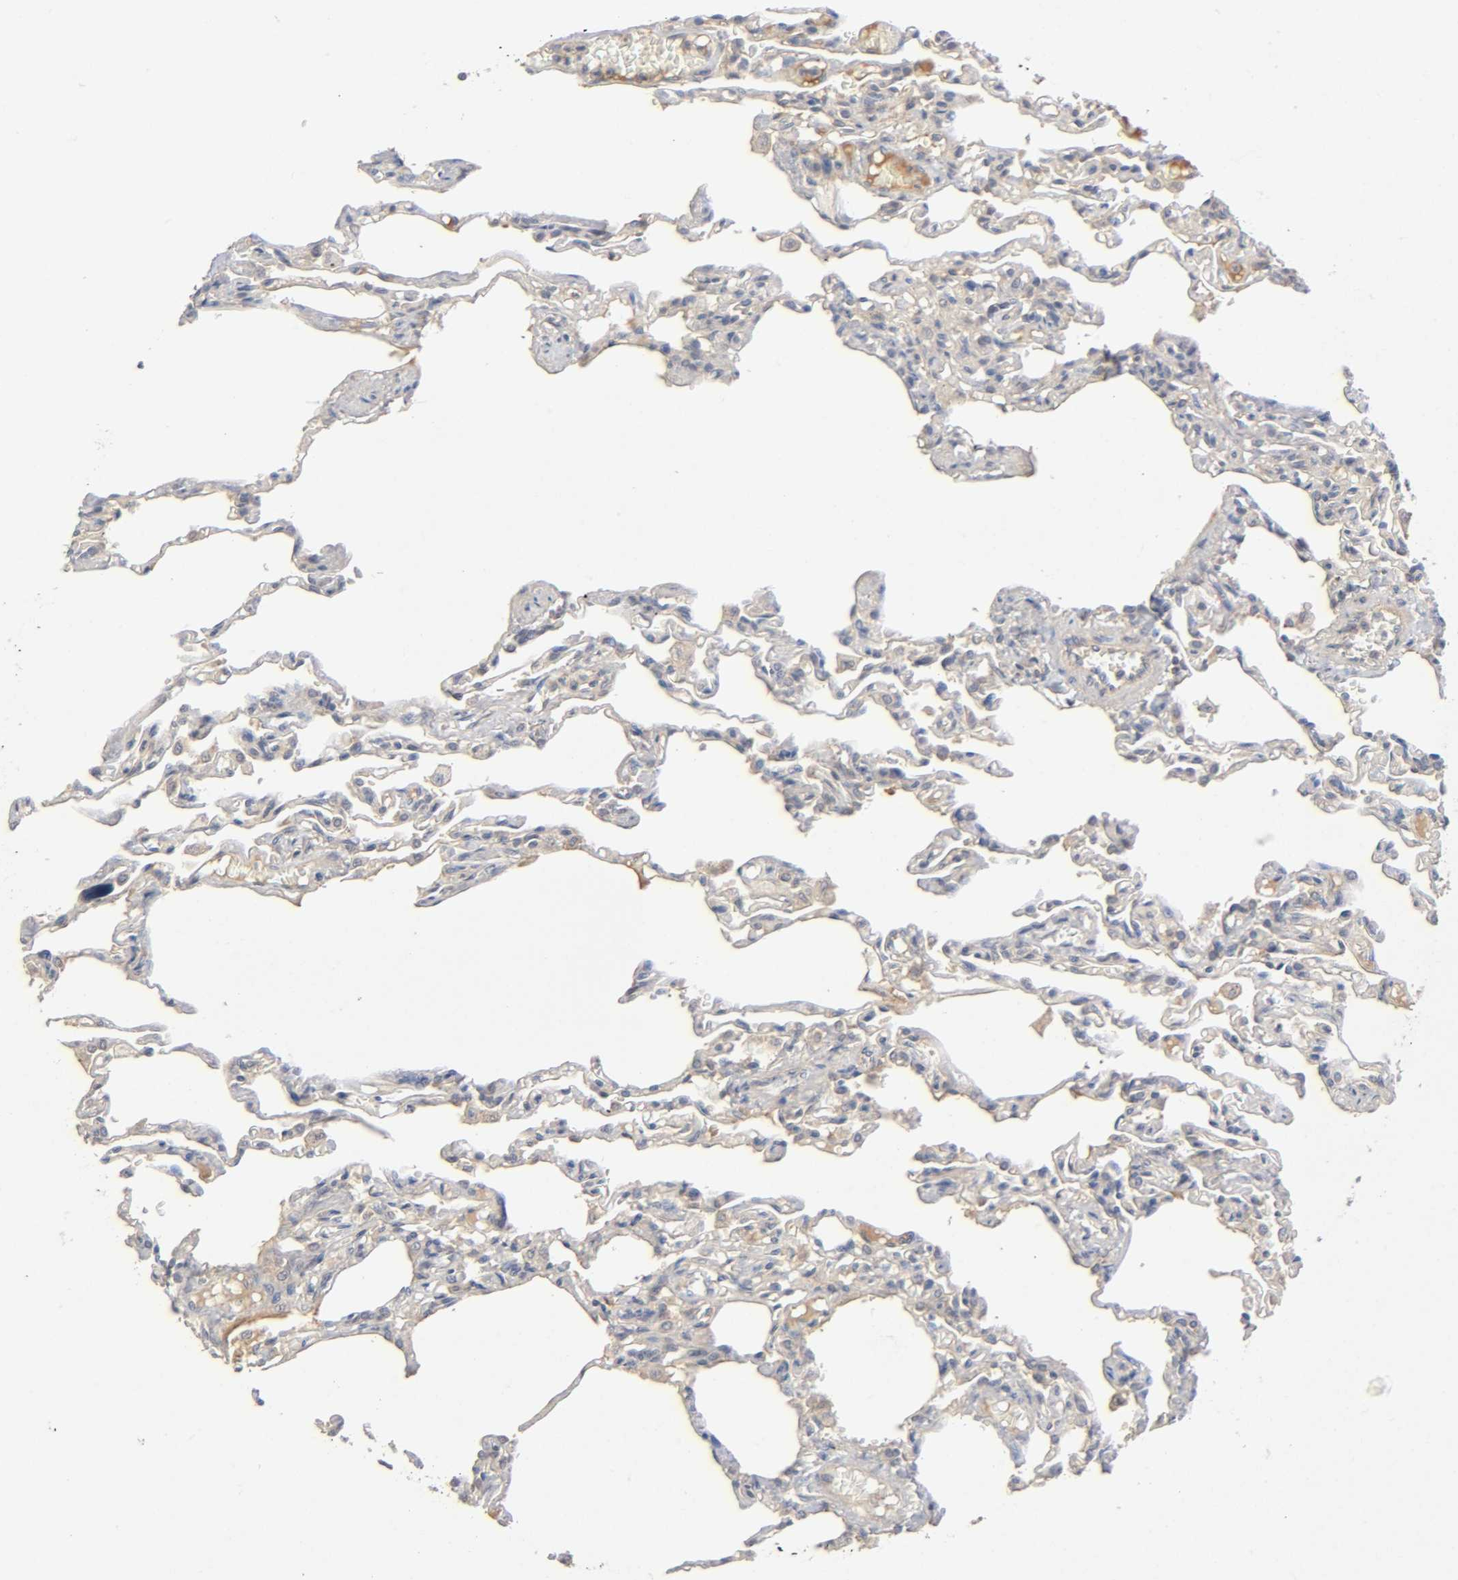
{"staining": {"intensity": "weak", "quantity": "25%-75%", "location": "cytoplasmic/membranous"}, "tissue": "lung", "cell_type": "Alveolar cells", "image_type": "normal", "snomed": [{"axis": "morphology", "description": "Normal tissue, NOS"}, {"axis": "topography", "description": "Lung"}], "caption": "Alveolar cells exhibit low levels of weak cytoplasmic/membranous positivity in approximately 25%-75% of cells in normal human lung. The protein is shown in brown color, while the nuclei are stained blue.", "gene": "CPB2", "patient": {"sex": "male", "age": 21}}